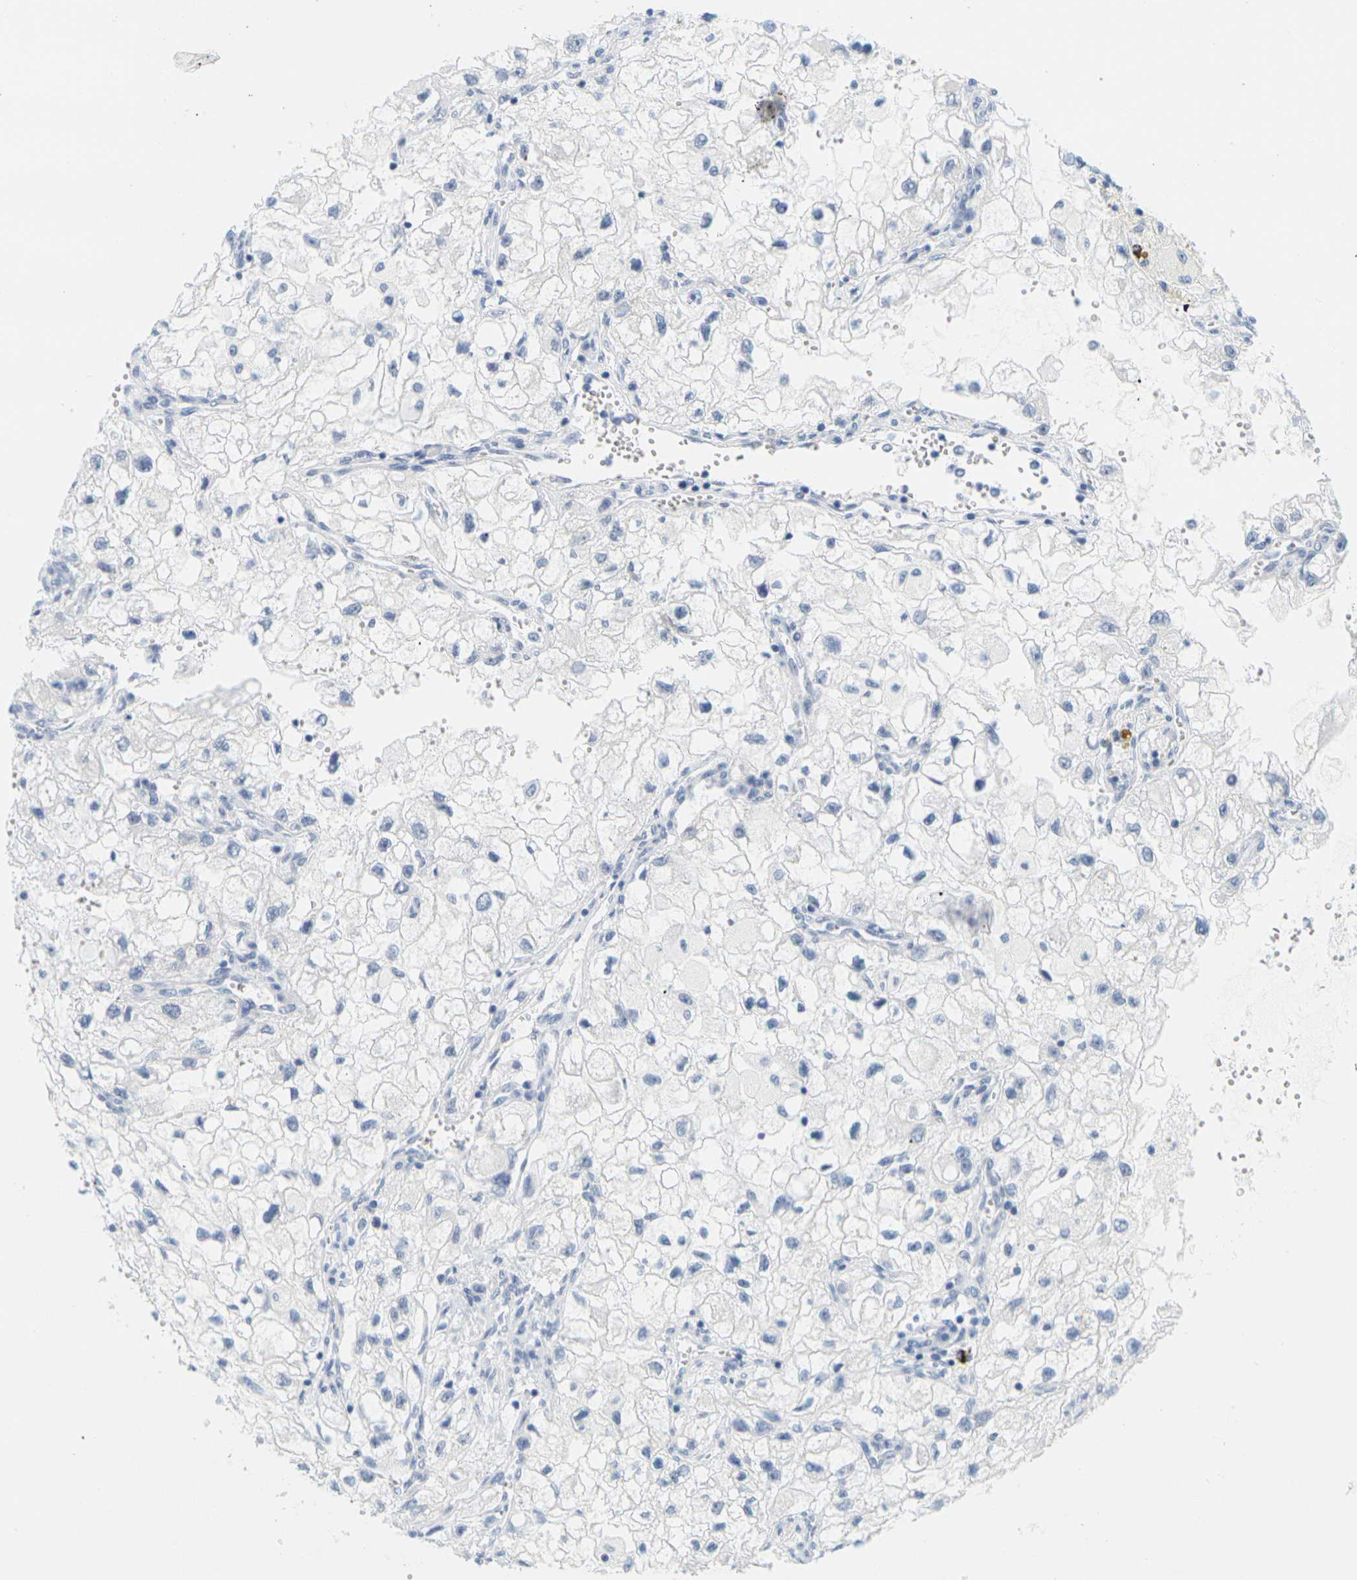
{"staining": {"intensity": "negative", "quantity": "none", "location": "none"}, "tissue": "renal cancer", "cell_type": "Tumor cells", "image_type": "cancer", "snomed": [{"axis": "morphology", "description": "Adenocarcinoma, NOS"}, {"axis": "topography", "description": "Kidney"}], "caption": "DAB (3,3'-diaminobenzidine) immunohistochemical staining of human adenocarcinoma (renal) reveals no significant positivity in tumor cells. (DAB (3,3'-diaminobenzidine) immunohistochemistry (IHC) with hematoxylin counter stain).", "gene": "HLA-DOB", "patient": {"sex": "female", "age": 70}}